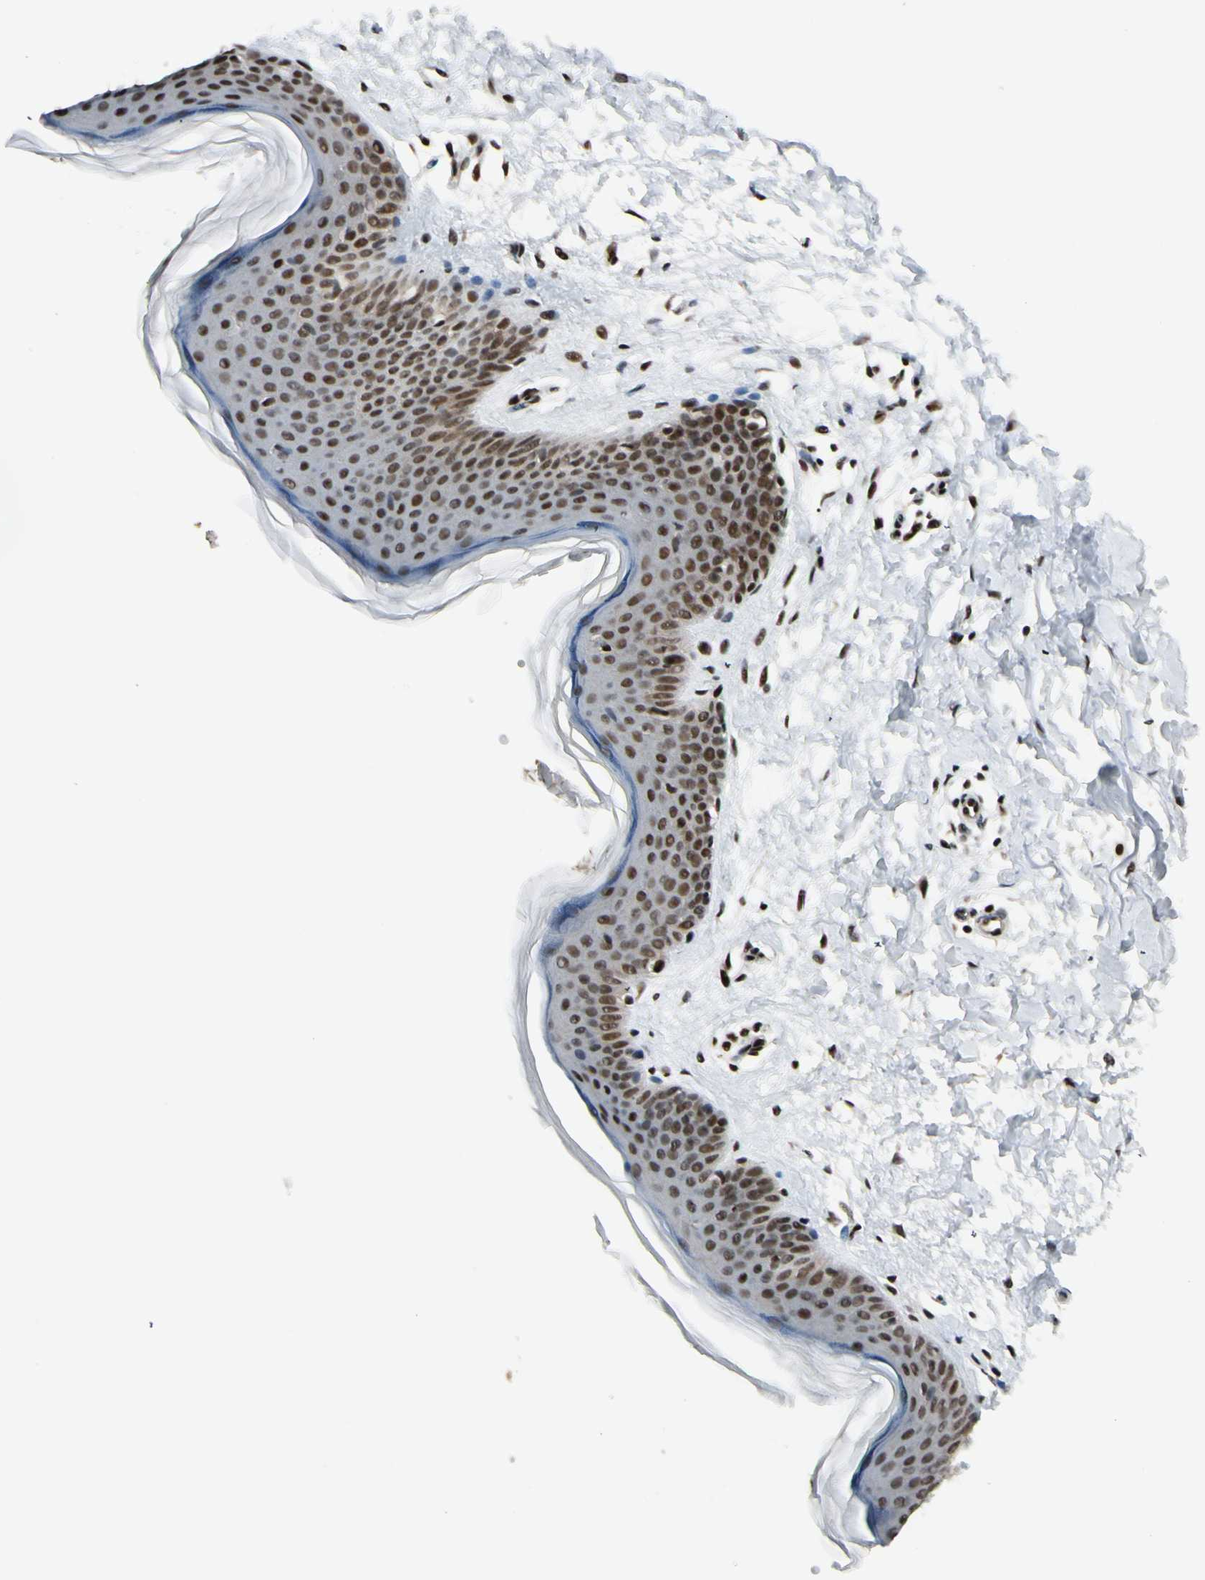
{"staining": {"intensity": "moderate", "quantity": ">75%", "location": "nuclear"}, "tissue": "skin", "cell_type": "Fibroblasts", "image_type": "normal", "snomed": [{"axis": "morphology", "description": "Normal tissue, NOS"}, {"axis": "topography", "description": "Skin"}], "caption": "Moderate nuclear protein positivity is identified in approximately >75% of fibroblasts in skin.", "gene": "CHAMP1", "patient": {"sex": "female", "age": 56}}